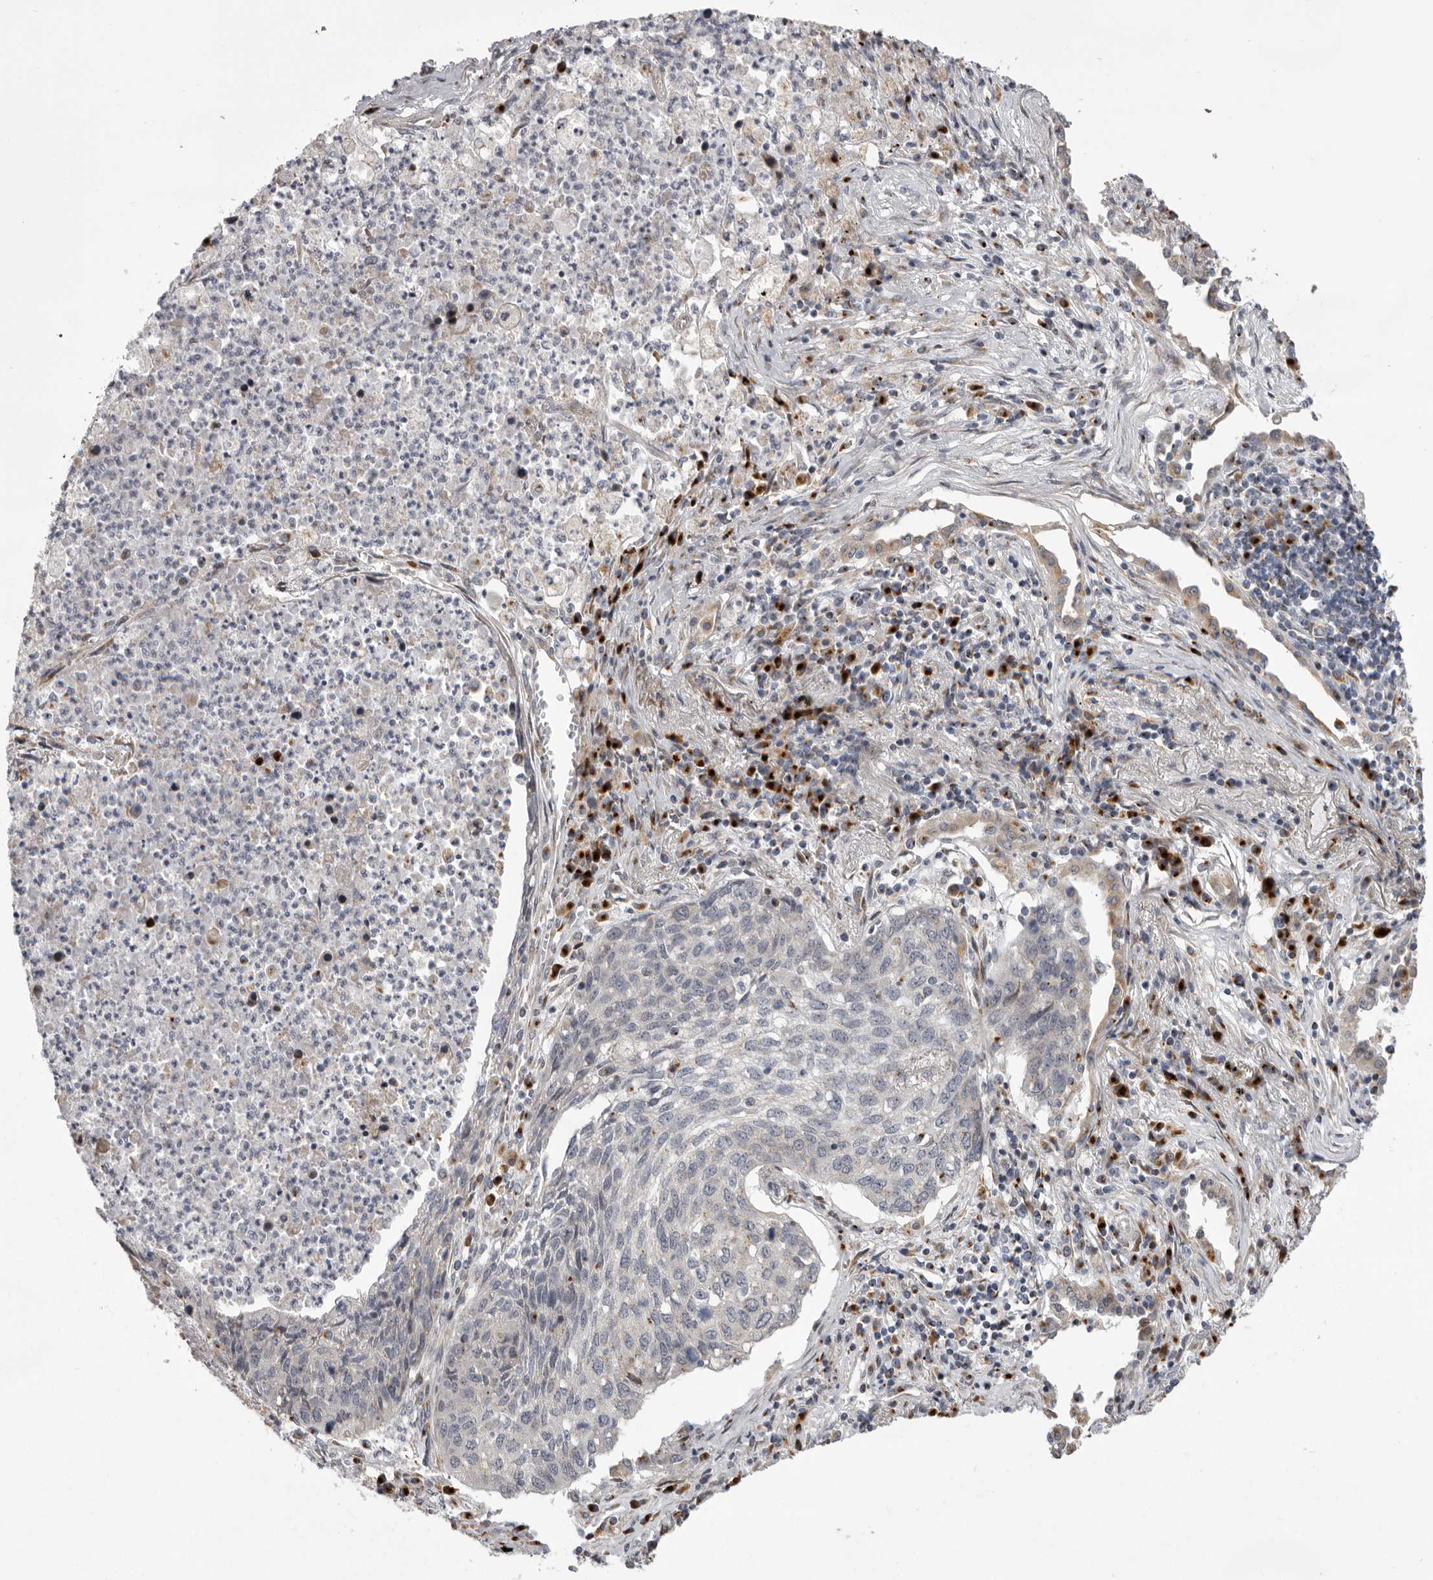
{"staining": {"intensity": "negative", "quantity": "none", "location": "none"}, "tissue": "lung cancer", "cell_type": "Tumor cells", "image_type": "cancer", "snomed": [{"axis": "morphology", "description": "Squamous cell carcinoma, NOS"}, {"axis": "topography", "description": "Lung"}], "caption": "Tumor cells show no significant protein positivity in lung cancer (squamous cell carcinoma). (Stains: DAB immunohistochemistry with hematoxylin counter stain, Microscopy: brightfield microscopy at high magnification).", "gene": "WDR47", "patient": {"sex": "female", "age": 63}}